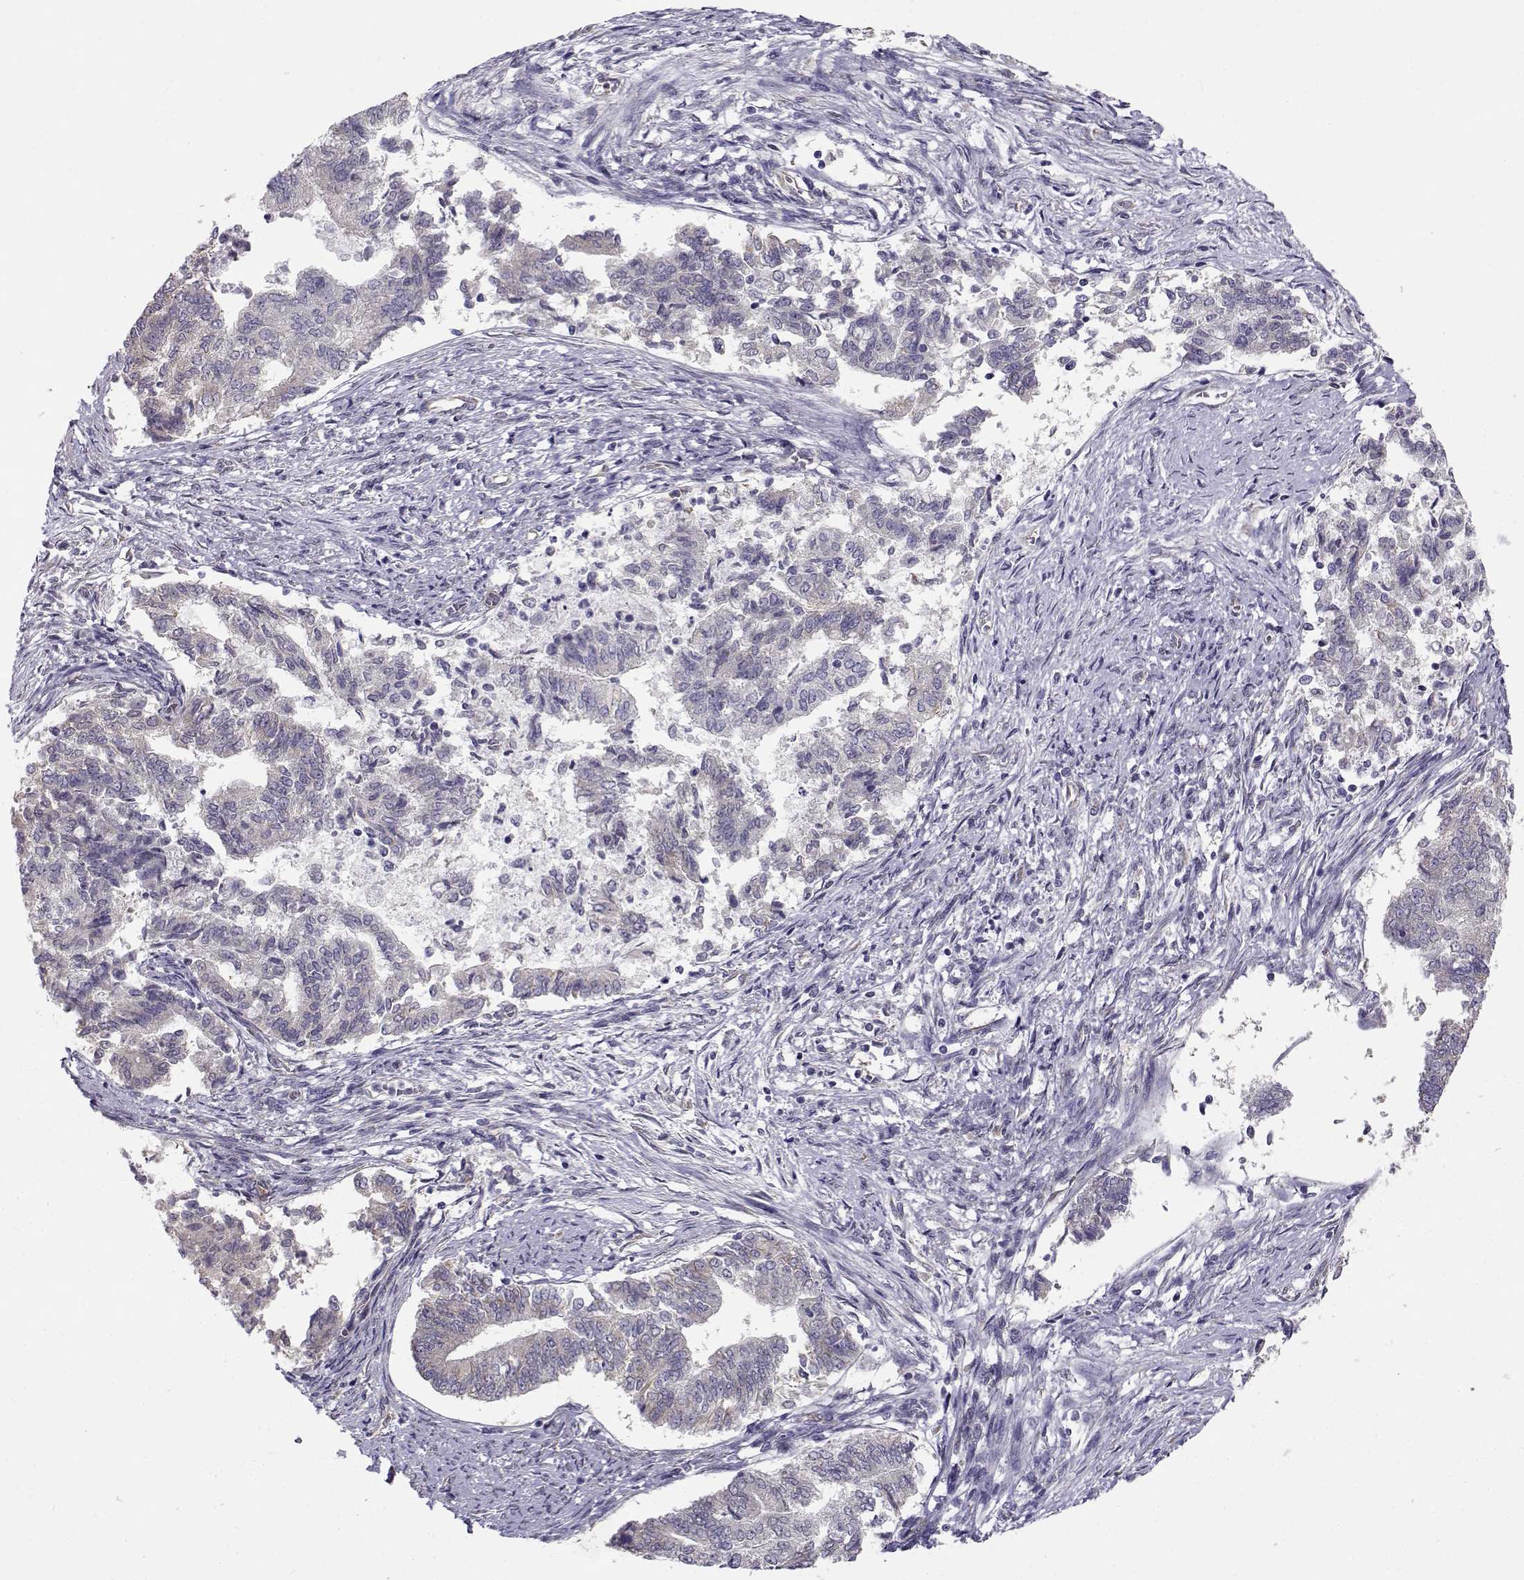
{"staining": {"intensity": "negative", "quantity": "none", "location": "none"}, "tissue": "endometrial cancer", "cell_type": "Tumor cells", "image_type": "cancer", "snomed": [{"axis": "morphology", "description": "Adenocarcinoma, NOS"}, {"axis": "topography", "description": "Endometrium"}], "caption": "The immunohistochemistry (IHC) histopathology image has no significant expression in tumor cells of adenocarcinoma (endometrial) tissue.", "gene": "BEND6", "patient": {"sex": "female", "age": 65}}